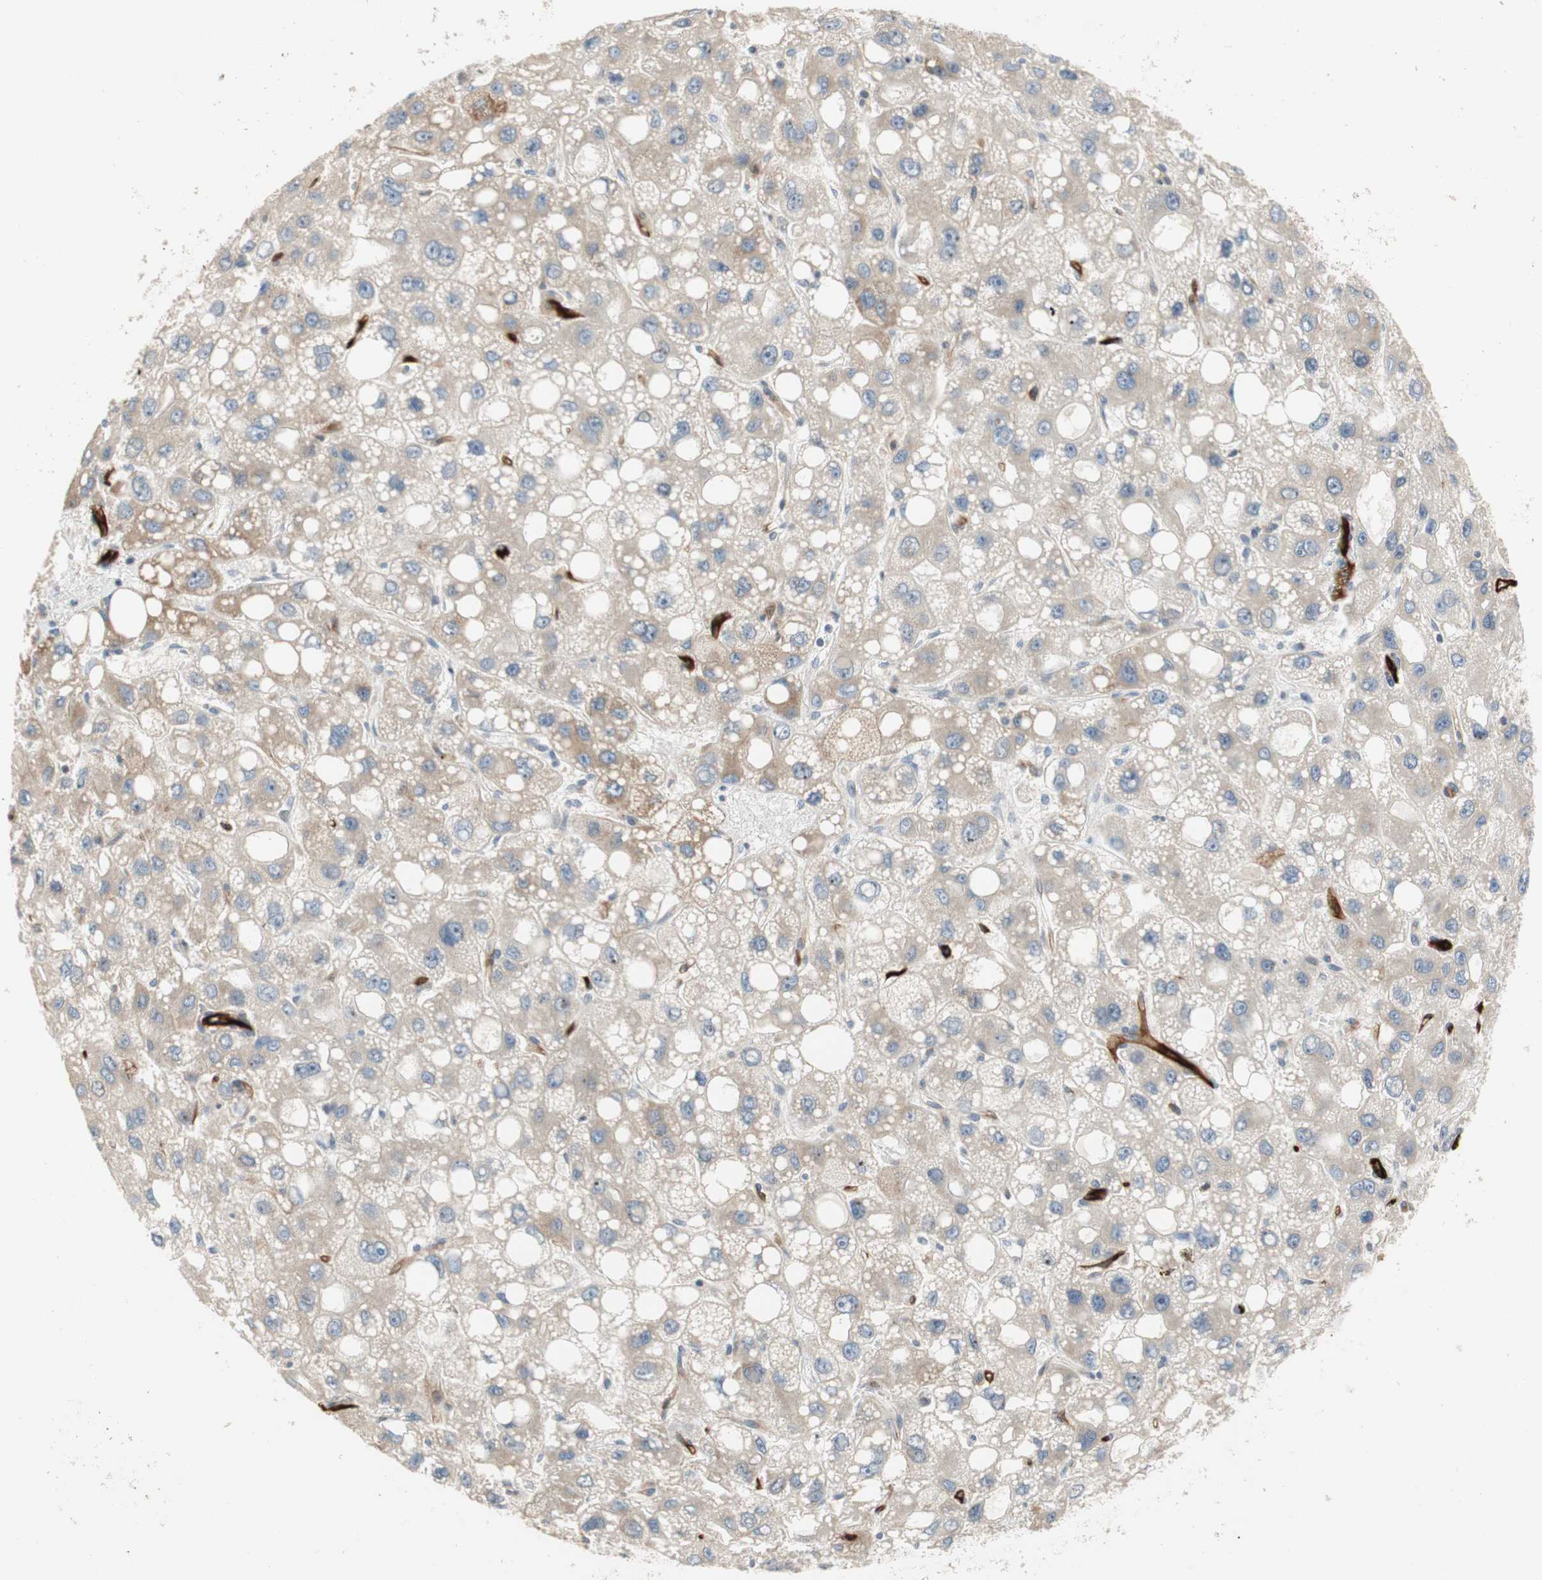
{"staining": {"intensity": "weak", "quantity": "25%-75%", "location": "cytoplasmic/membranous"}, "tissue": "liver cancer", "cell_type": "Tumor cells", "image_type": "cancer", "snomed": [{"axis": "morphology", "description": "Carcinoma, Hepatocellular, NOS"}, {"axis": "topography", "description": "Liver"}], "caption": "The histopathology image shows staining of hepatocellular carcinoma (liver), revealing weak cytoplasmic/membranous protein positivity (brown color) within tumor cells. (Brightfield microscopy of DAB IHC at high magnification).", "gene": "ALPL", "patient": {"sex": "male", "age": 55}}